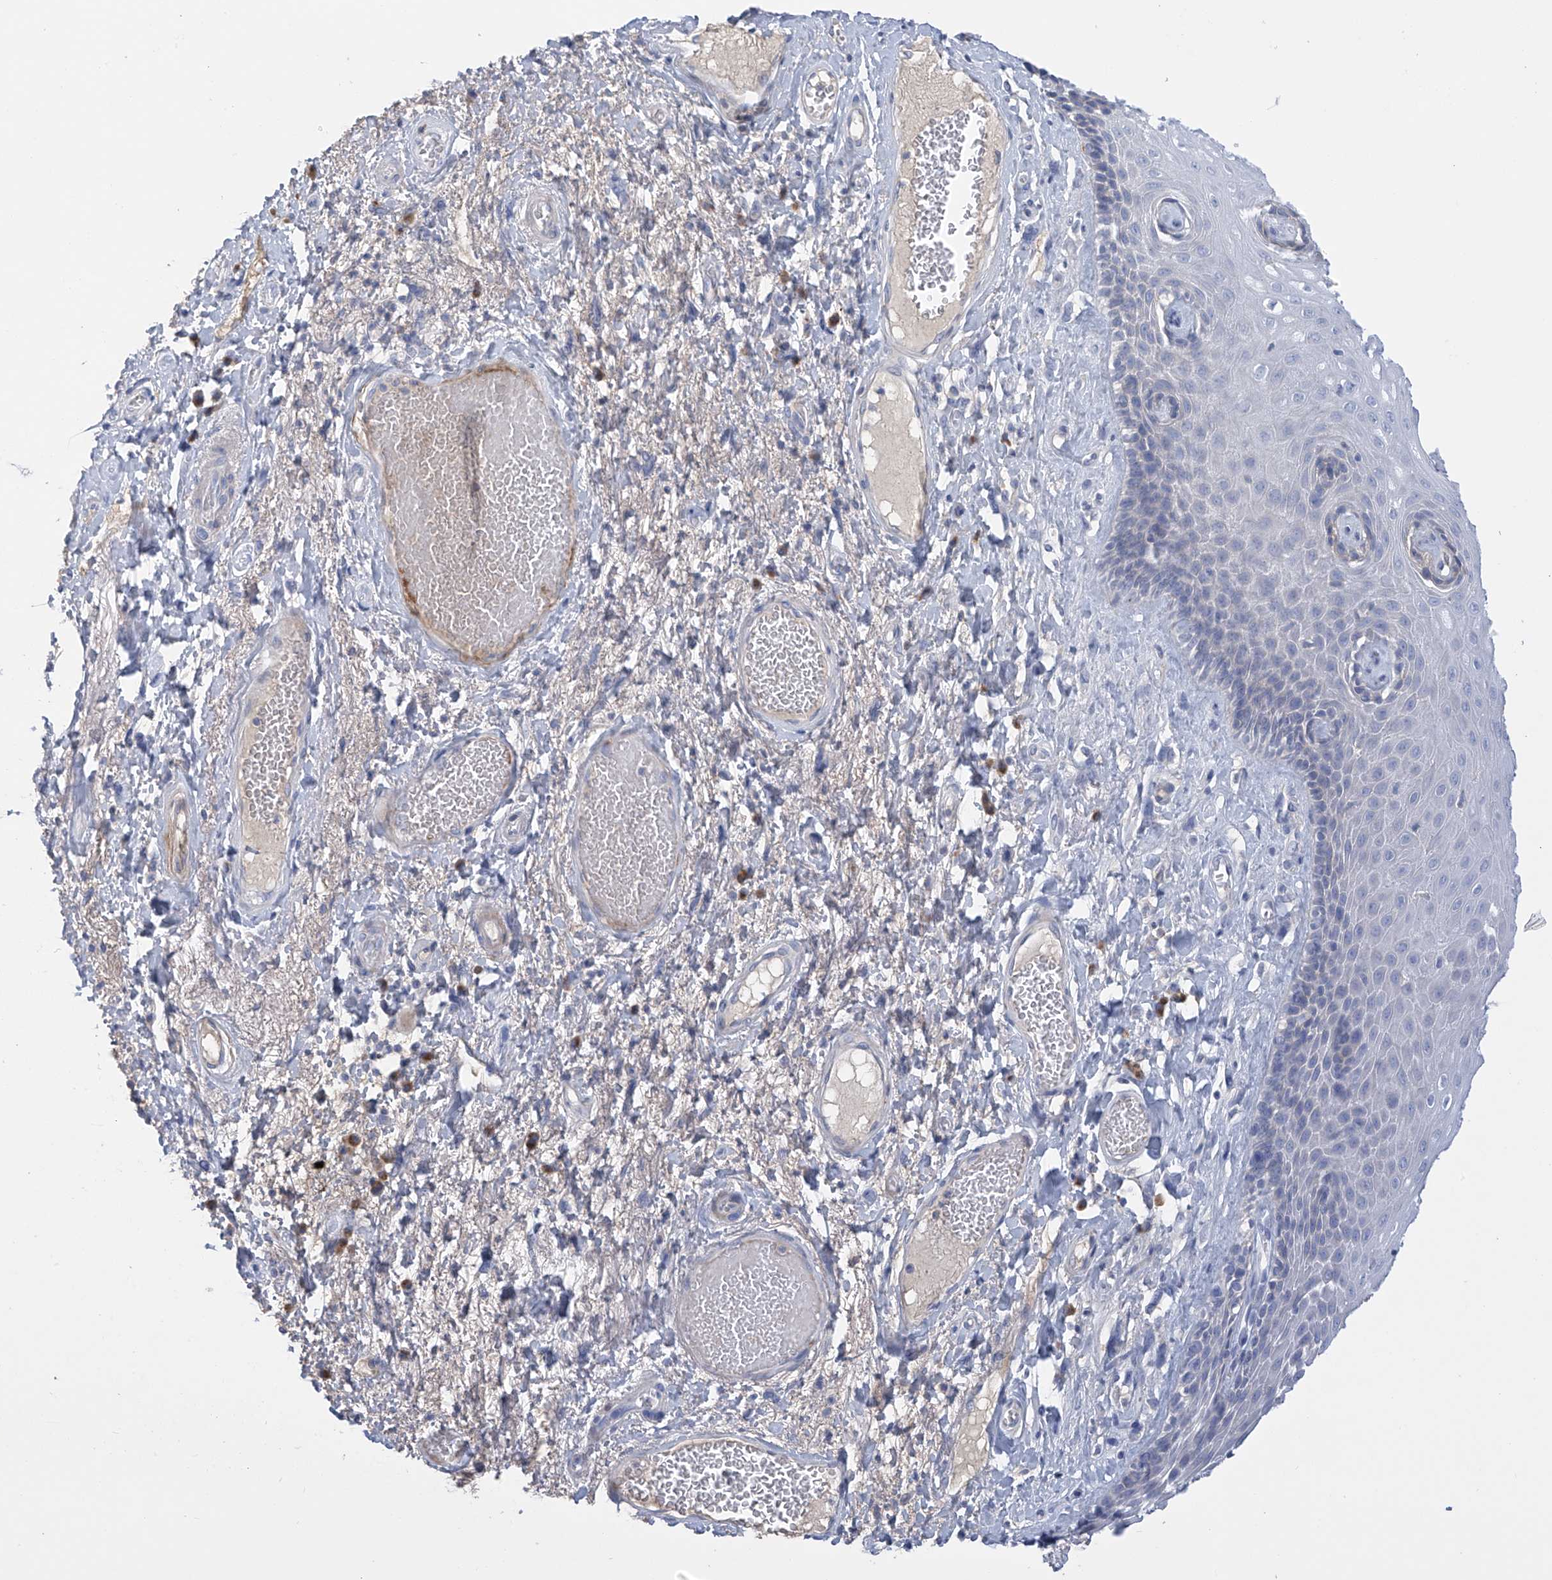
{"staining": {"intensity": "moderate", "quantity": "<25%", "location": "cytoplasmic/membranous"}, "tissue": "skin", "cell_type": "Epidermal cells", "image_type": "normal", "snomed": [{"axis": "morphology", "description": "Normal tissue, NOS"}, {"axis": "topography", "description": "Anal"}], "caption": "Protein positivity by IHC shows moderate cytoplasmic/membranous expression in about <25% of epidermal cells in normal skin.", "gene": "SLCO4A1", "patient": {"sex": "male", "age": 69}}